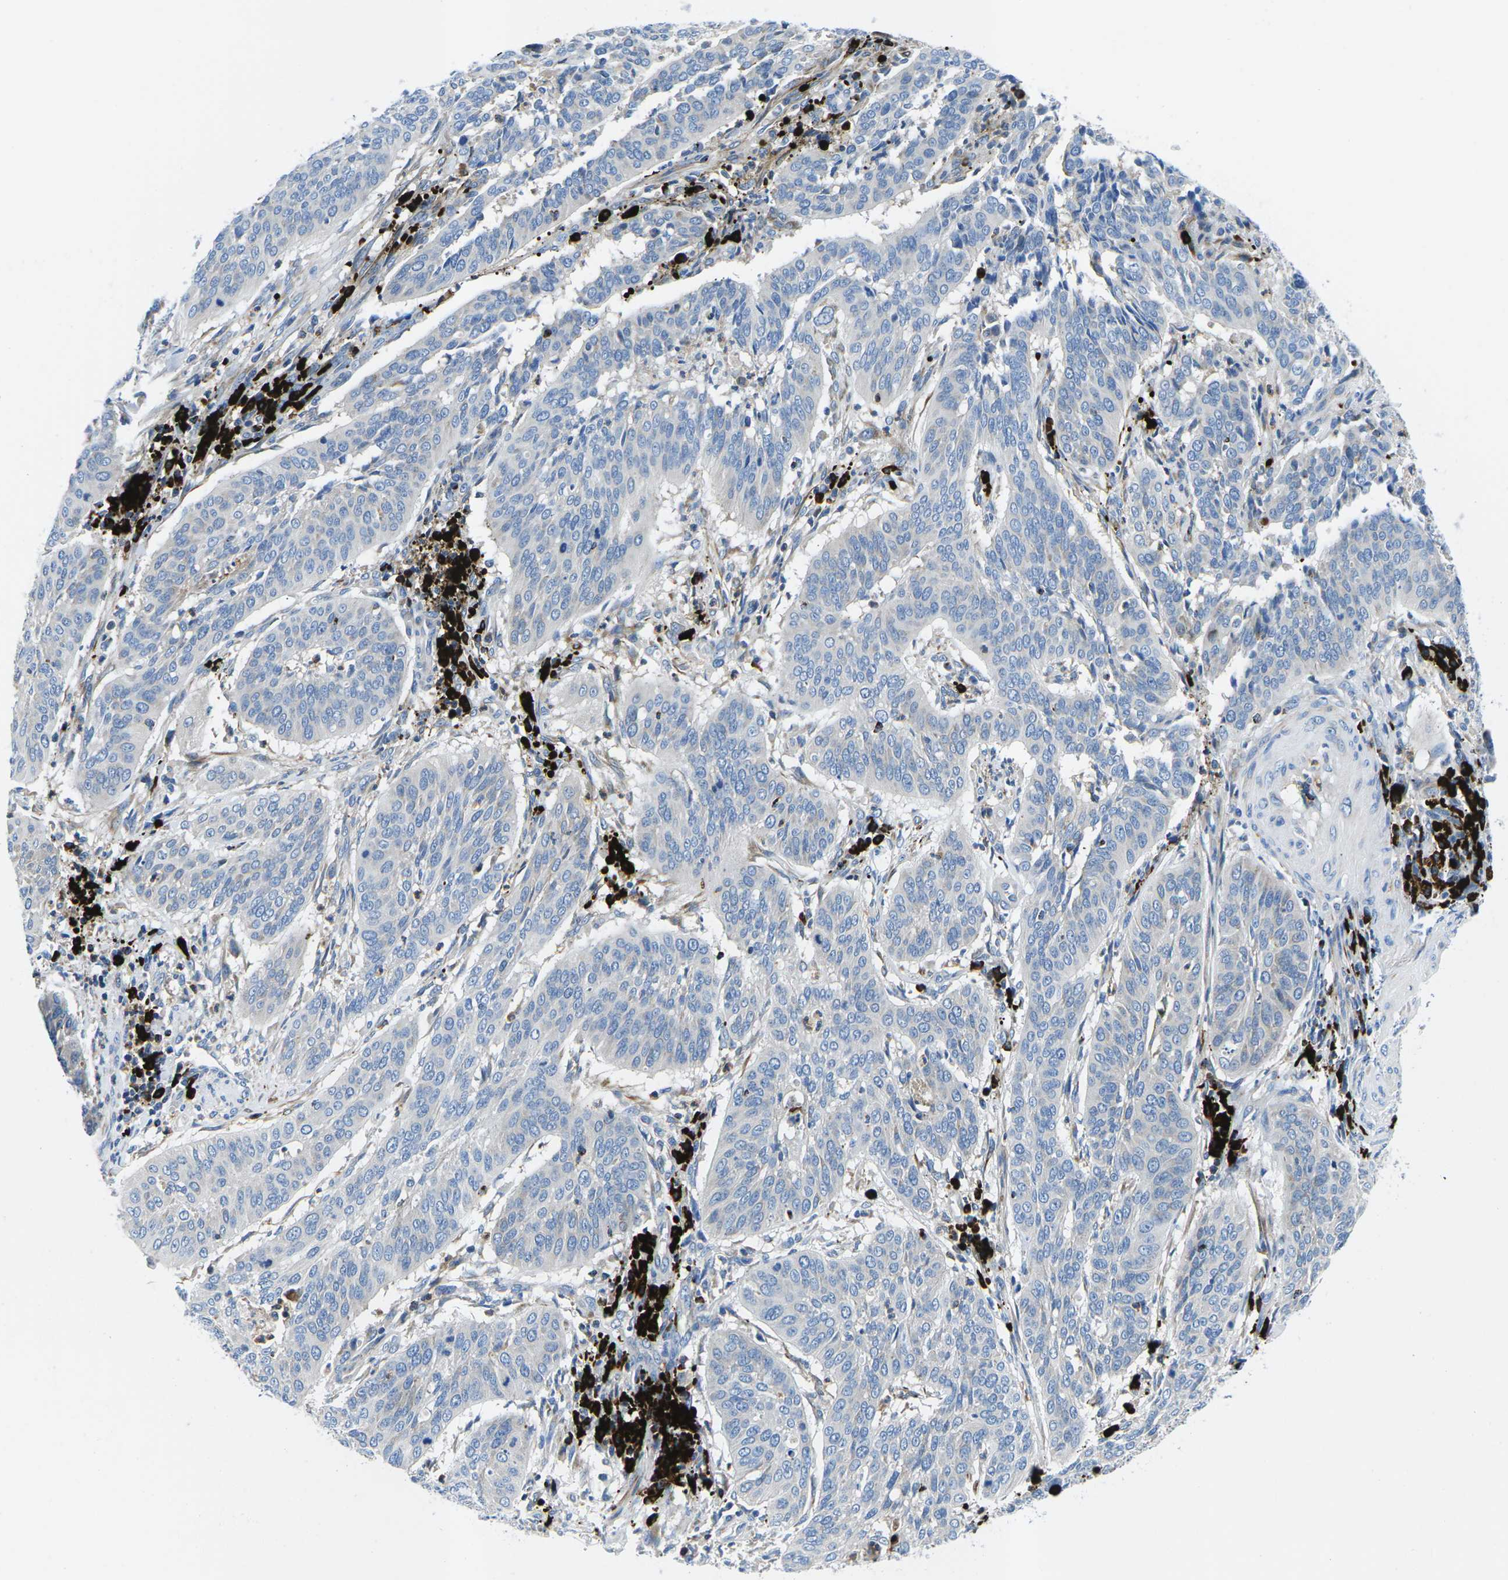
{"staining": {"intensity": "negative", "quantity": "none", "location": "none"}, "tissue": "cervical cancer", "cell_type": "Tumor cells", "image_type": "cancer", "snomed": [{"axis": "morphology", "description": "Normal tissue, NOS"}, {"axis": "morphology", "description": "Squamous cell carcinoma, NOS"}, {"axis": "topography", "description": "Cervix"}], "caption": "There is no significant expression in tumor cells of cervical cancer (squamous cell carcinoma).", "gene": "MC4R", "patient": {"sex": "female", "age": 39}}